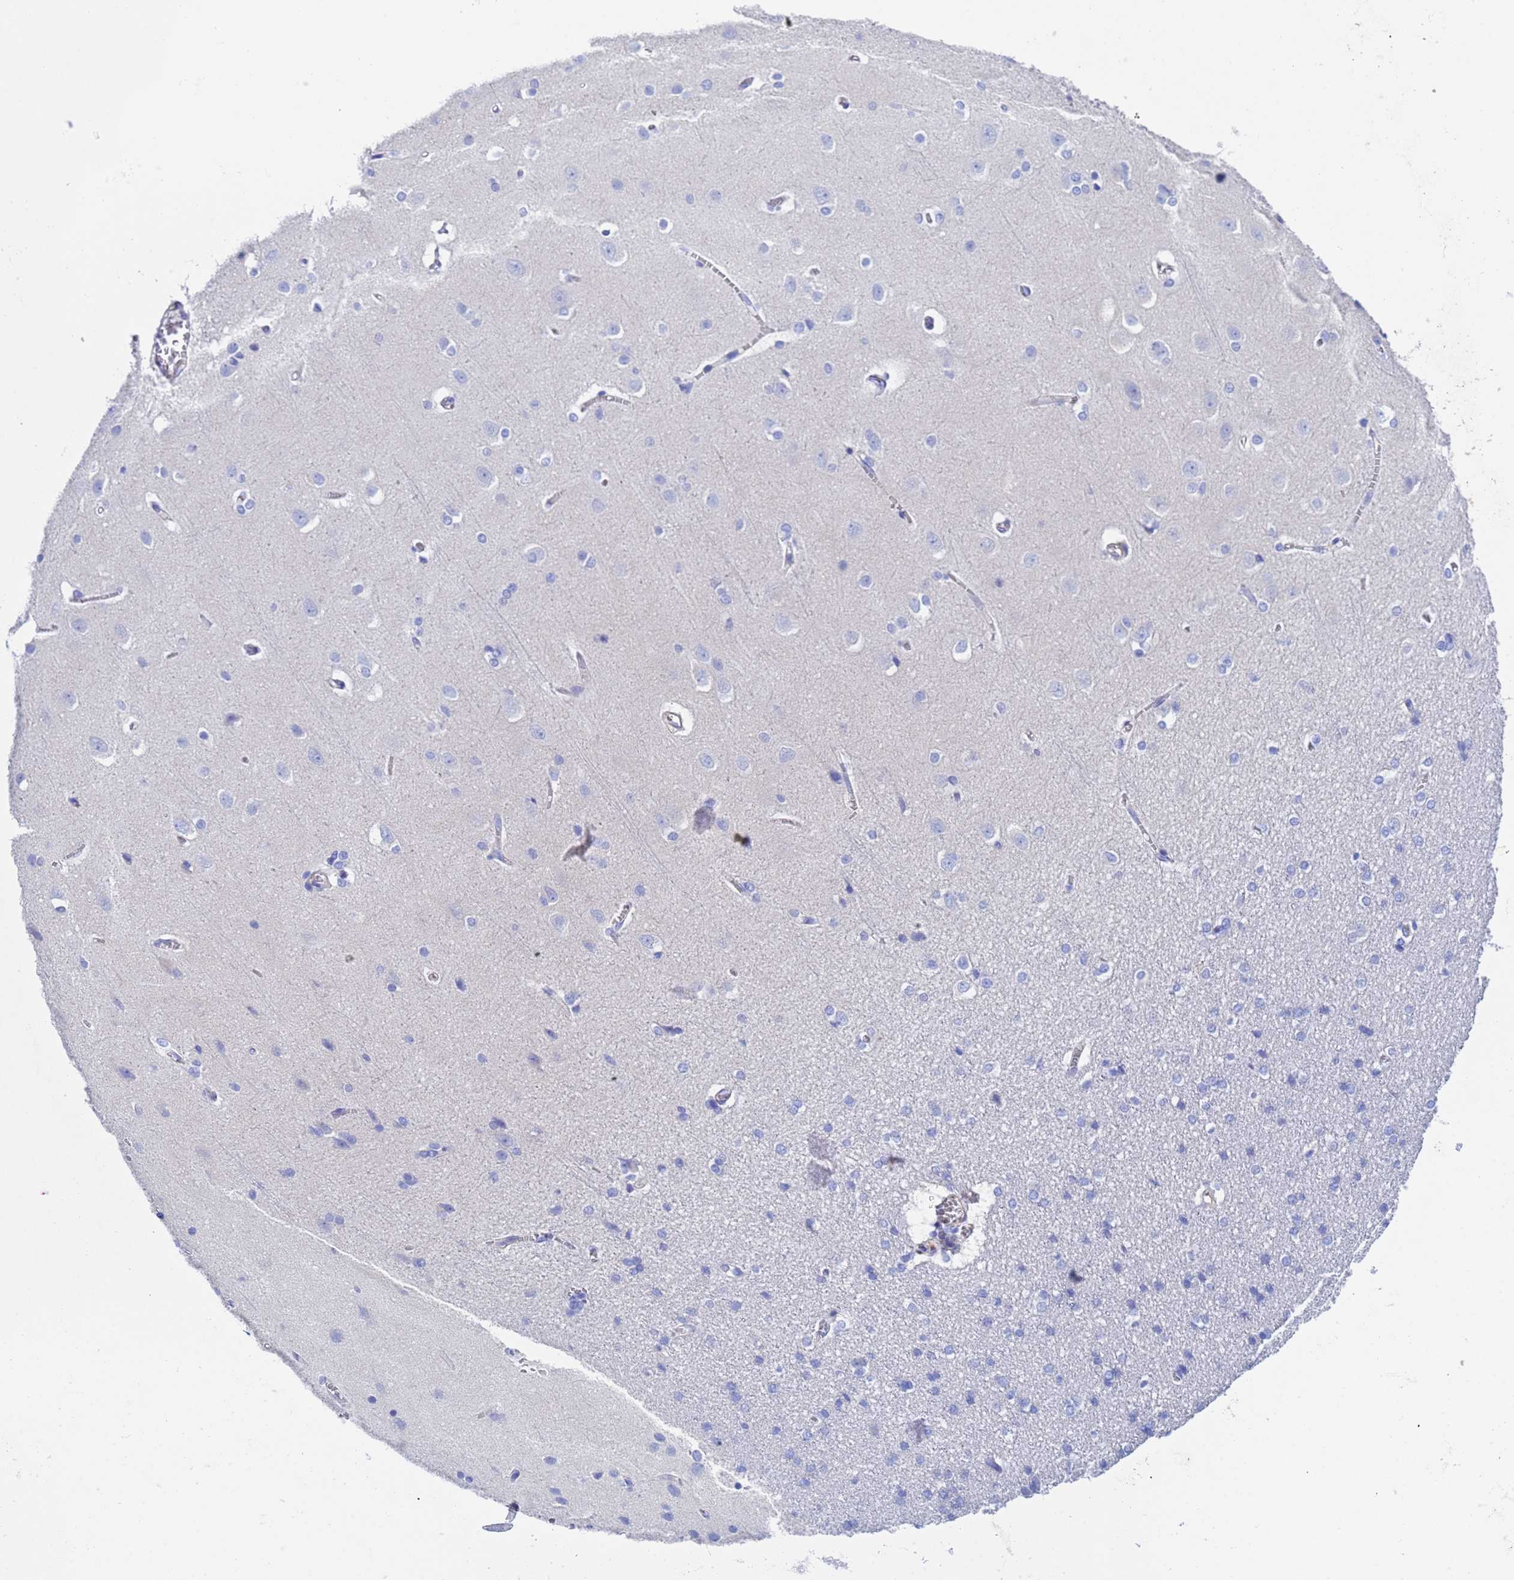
{"staining": {"intensity": "weak", "quantity": "25%-75%", "location": "cytoplasmic/membranous"}, "tissue": "cerebral cortex", "cell_type": "Endothelial cells", "image_type": "normal", "snomed": [{"axis": "morphology", "description": "Normal tissue, NOS"}, {"axis": "topography", "description": "Cerebral cortex"}], "caption": "An immunohistochemistry (IHC) micrograph of benign tissue is shown. Protein staining in brown shows weak cytoplasmic/membranous positivity in cerebral cortex within endothelial cells. (DAB IHC with brightfield microscopy, high magnification).", "gene": "CST1", "patient": {"sex": "male", "age": 37}}